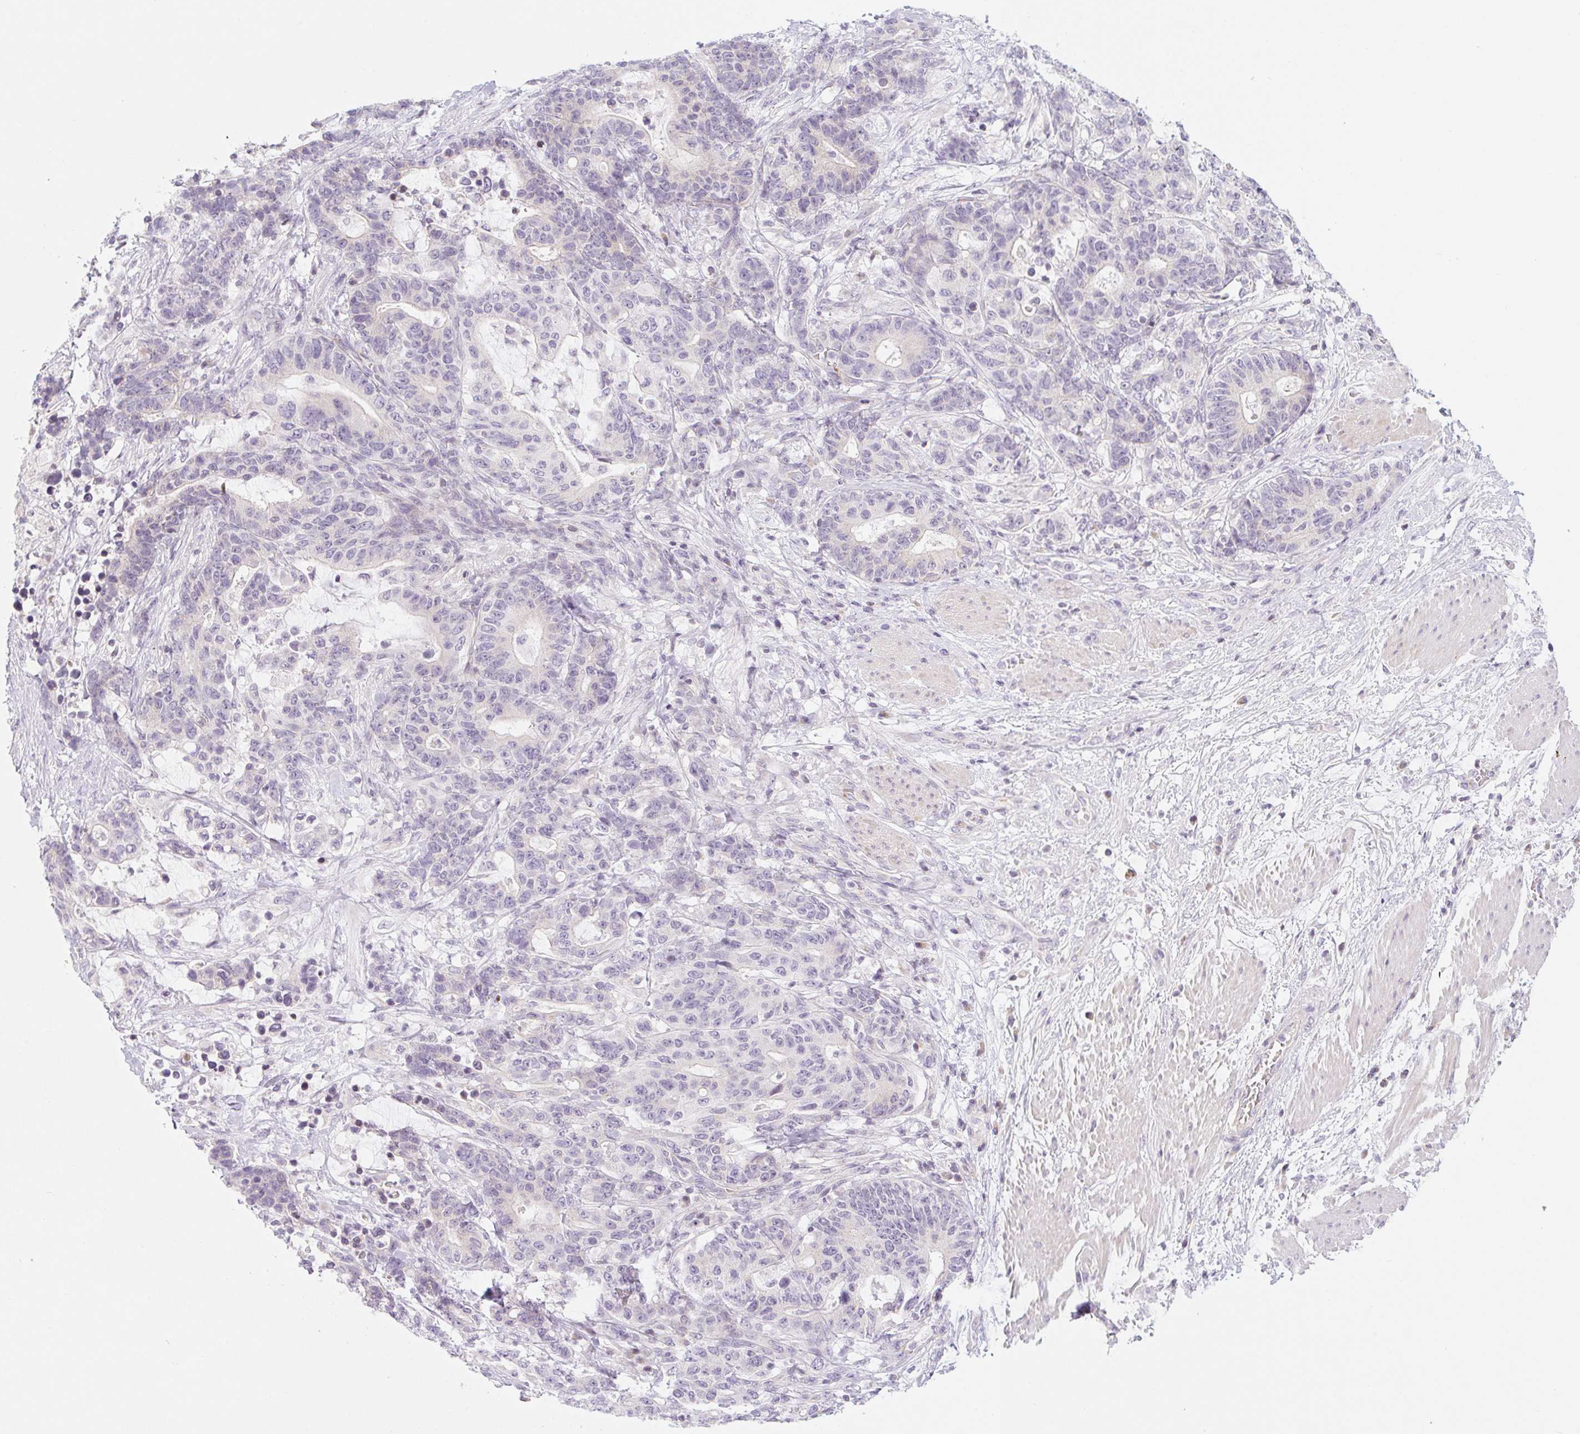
{"staining": {"intensity": "negative", "quantity": "none", "location": "none"}, "tissue": "stomach cancer", "cell_type": "Tumor cells", "image_type": "cancer", "snomed": [{"axis": "morphology", "description": "Normal tissue, NOS"}, {"axis": "morphology", "description": "Adenocarcinoma, NOS"}, {"axis": "topography", "description": "Stomach"}], "caption": "A high-resolution photomicrograph shows IHC staining of adenocarcinoma (stomach), which reveals no significant expression in tumor cells. (Stains: DAB (3,3'-diaminobenzidine) immunohistochemistry (IHC) with hematoxylin counter stain, Microscopy: brightfield microscopy at high magnification).", "gene": "CASKIN1", "patient": {"sex": "female", "age": 64}}